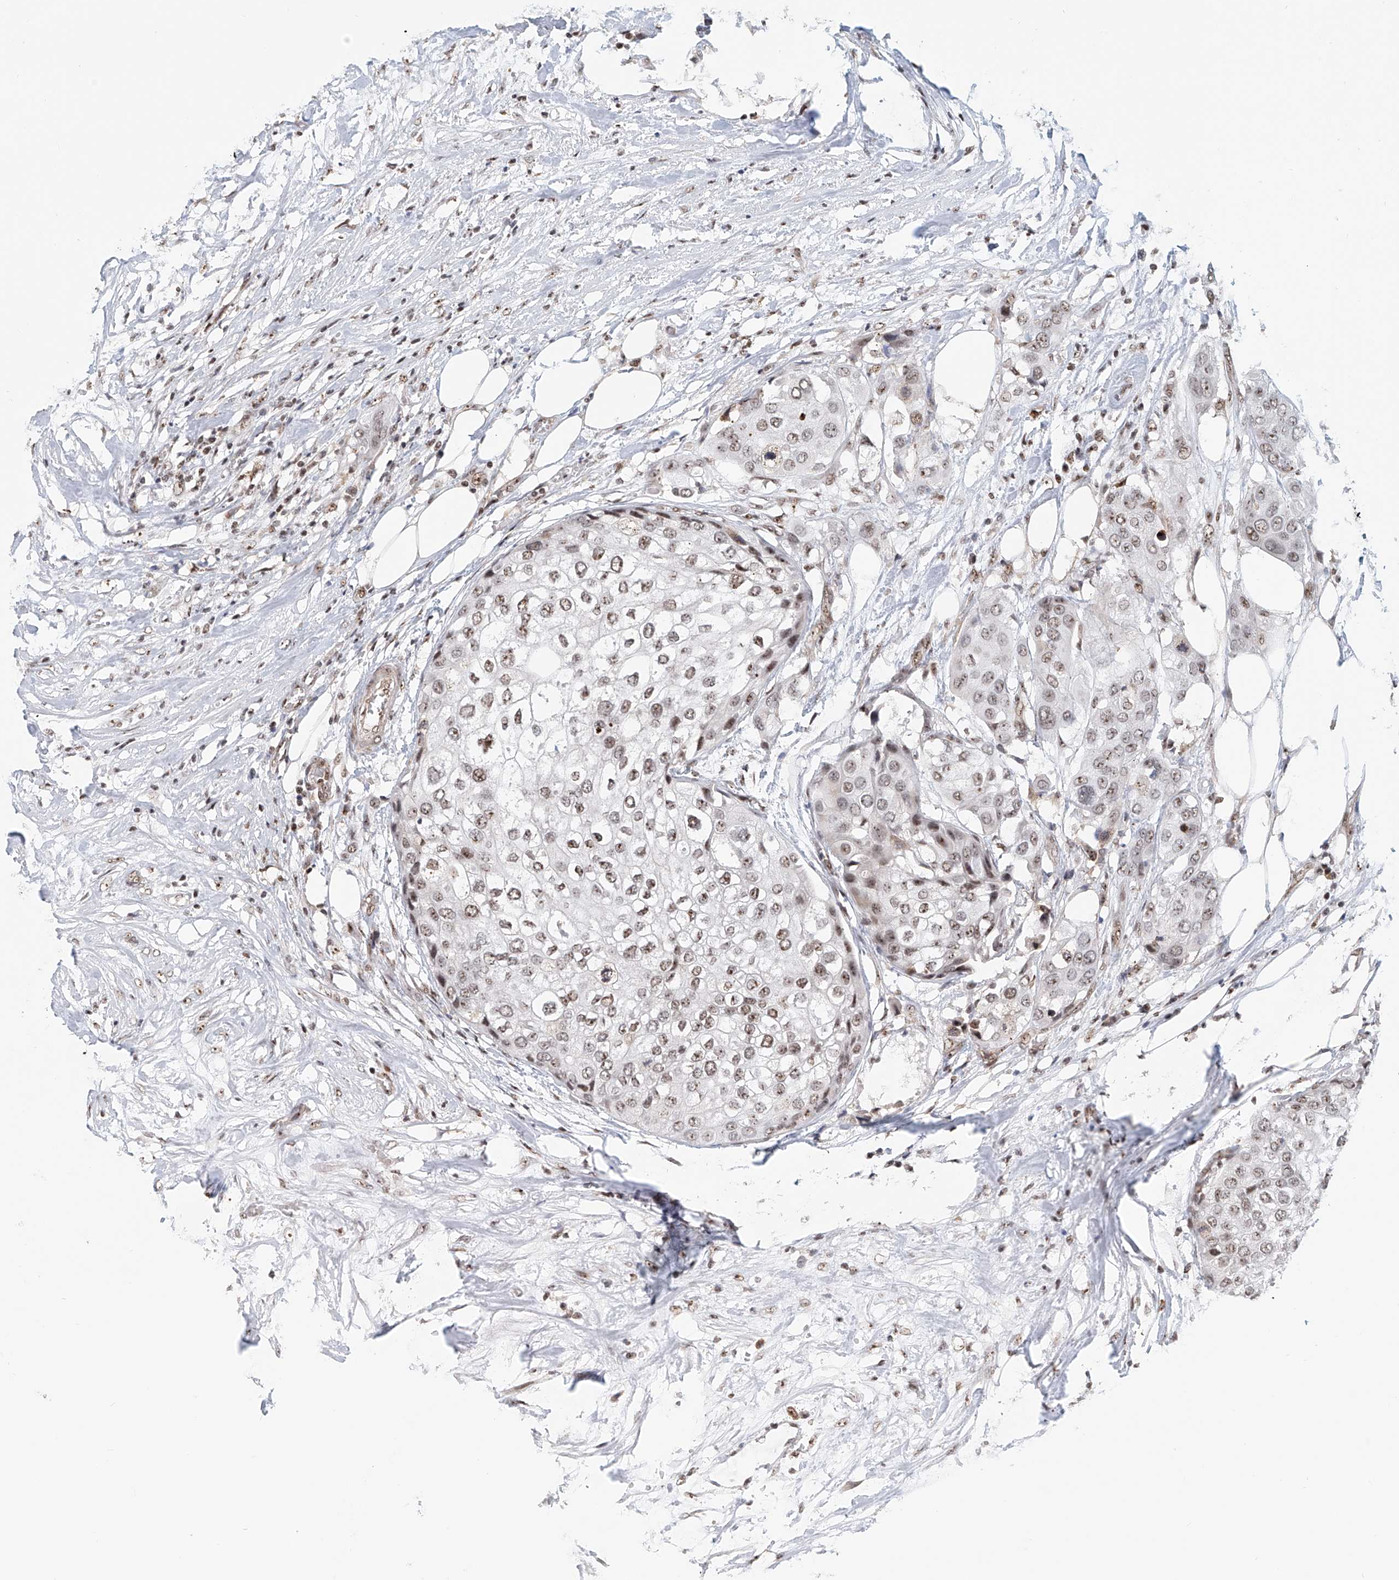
{"staining": {"intensity": "moderate", "quantity": ">75%", "location": "nuclear"}, "tissue": "urothelial cancer", "cell_type": "Tumor cells", "image_type": "cancer", "snomed": [{"axis": "morphology", "description": "Urothelial carcinoma, High grade"}, {"axis": "topography", "description": "Urinary bladder"}], "caption": "The image demonstrates immunohistochemical staining of urothelial cancer. There is moderate nuclear expression is present in approximately >75% of tumor cells.", "gene": "PRUNE2", "patient": {"sex": "male", "age": 64}}